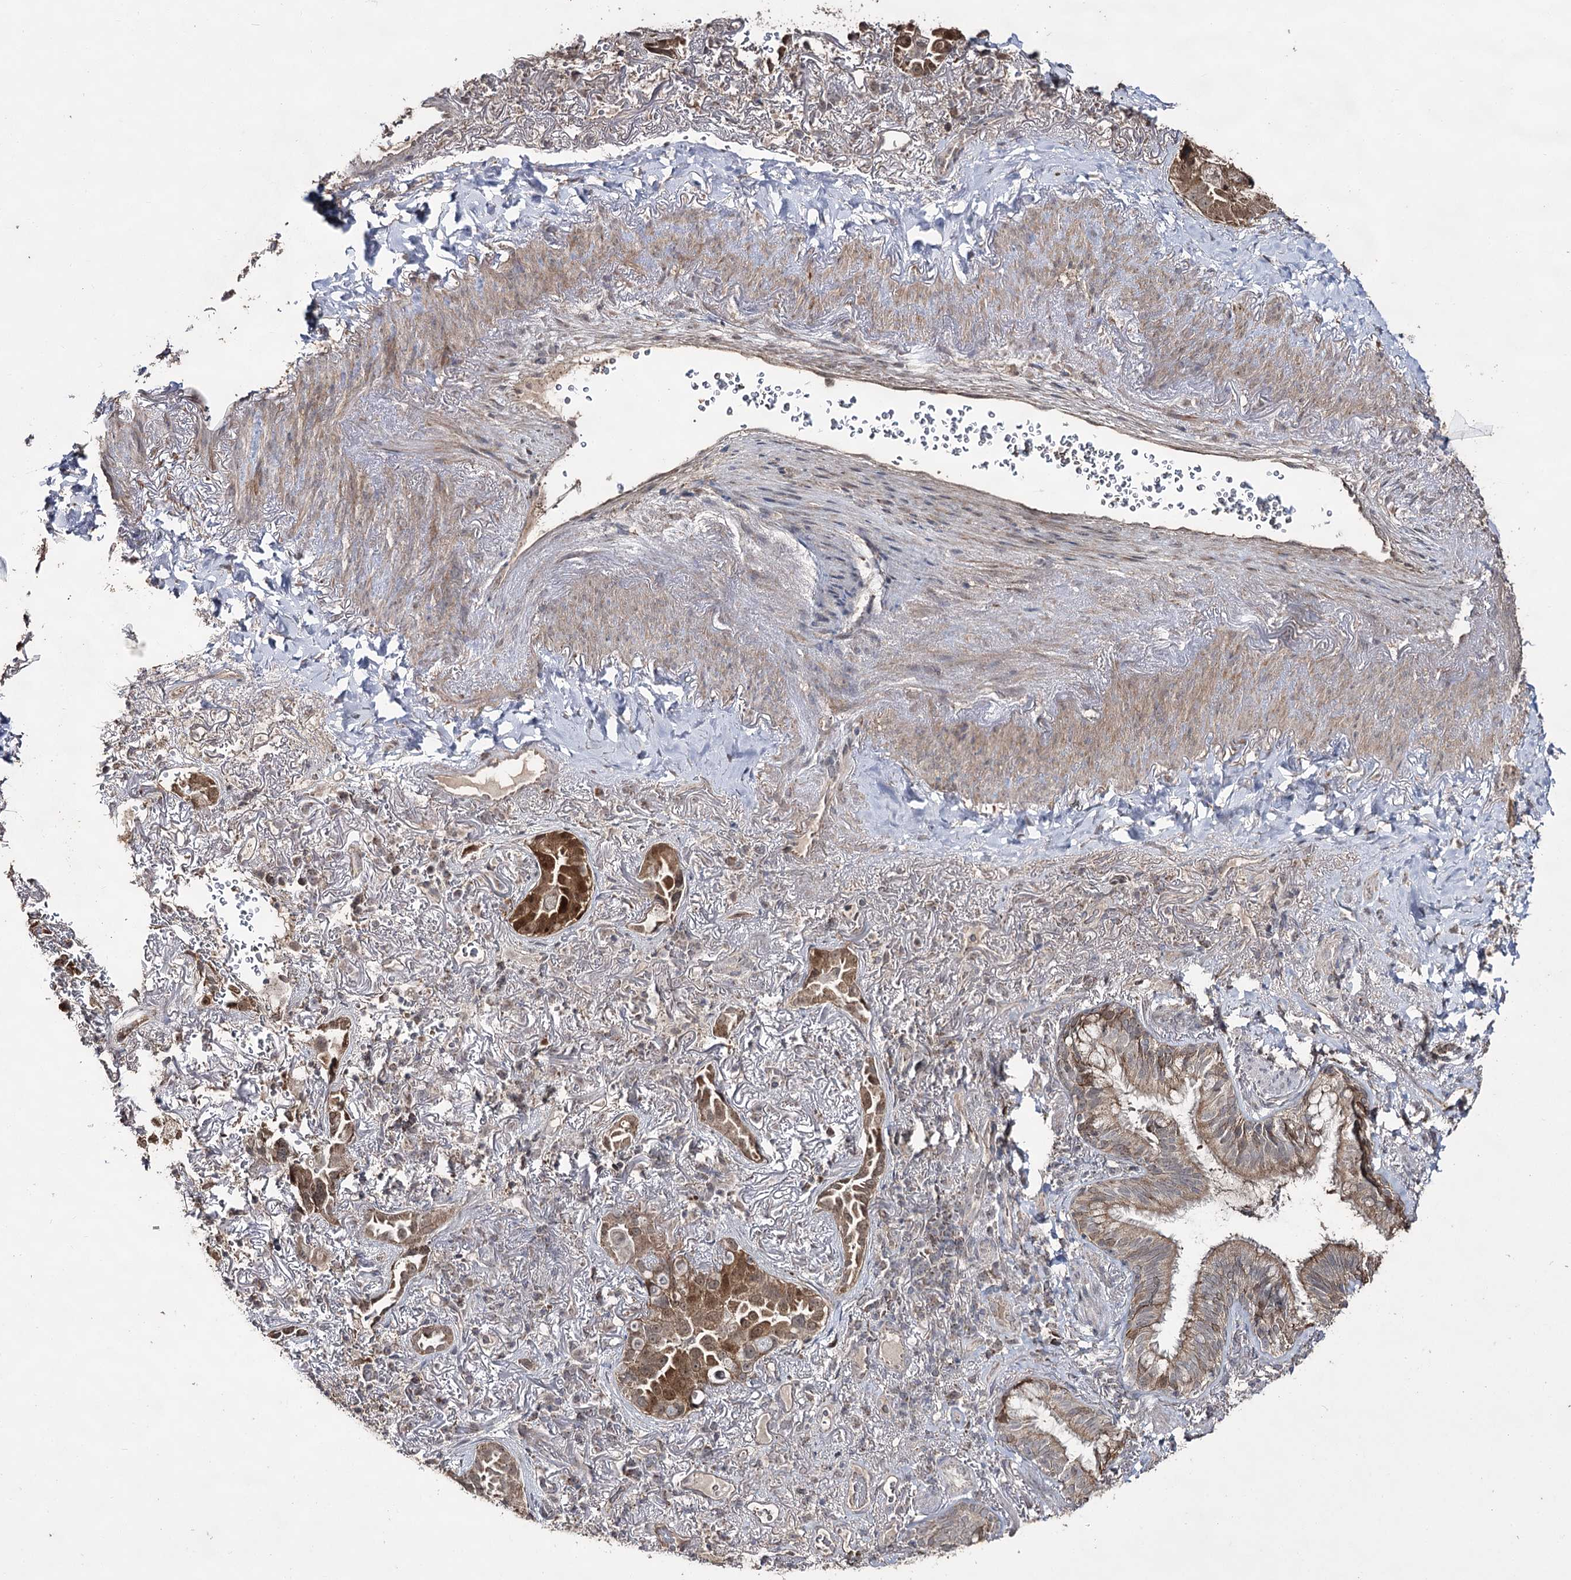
{"staining": {"intensity": "moderate", "quantity": ">75%", "location": "cytoplasmic/membranous,nuclear"}, "tissue": "lung cancer", "cell_type": "Tumor cells", "image_type": "cancer", "snomed": [{"axis": "morphology", "description": "Adenocarcinoma, NOS"}, {"axis": "topography", "description": "Lung"}], "caption": "Tumor cells exhibit medium levels of moderate cytoplasmic/membranous and nuclear positivity in about >75% of cells in lung adenocarcinoma.", "gene": "ACTR6", "patient": {"sex": "female", "age": 69}}